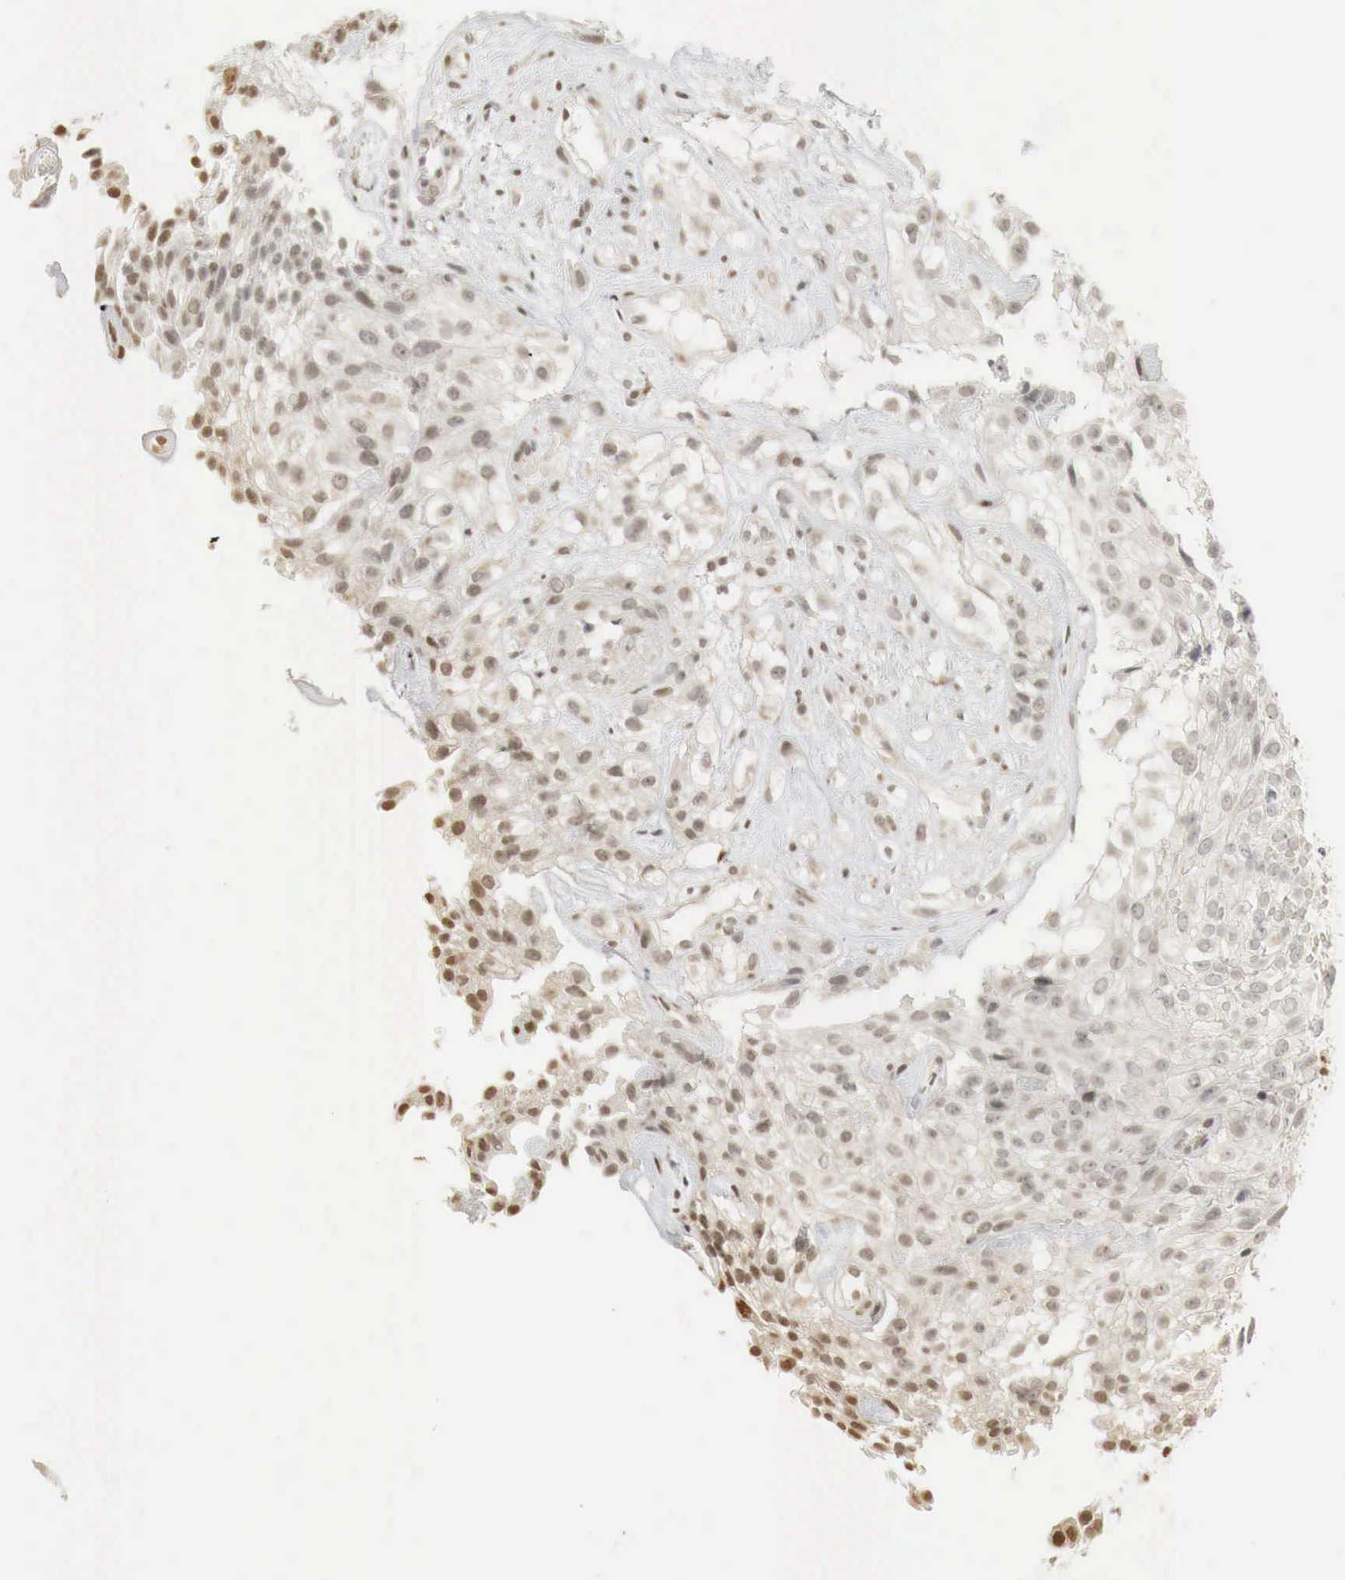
{"staining": {"intensity": "weak", "quantity": "25%-75%", "location": "cytoplasmic/membranous,nuclear"}, "tissue": "urothelial cancer", "cell_type": "Tumor cells", "image_type": "cancer", "snomed": [{"axis": "morphology", "description": "Urothelial carcinoma, High grade"}, {"axis": "topography", "description": "Urinary bladder"}], "caption": "The immunohistochemical stain labels weak cytoplasmic/membranous and nuclear staining in tumor cells of high-grade urothelial carcinoma tissue.", "gene": "ERBB4", "patient": {"sex": "male", "age": 56}}